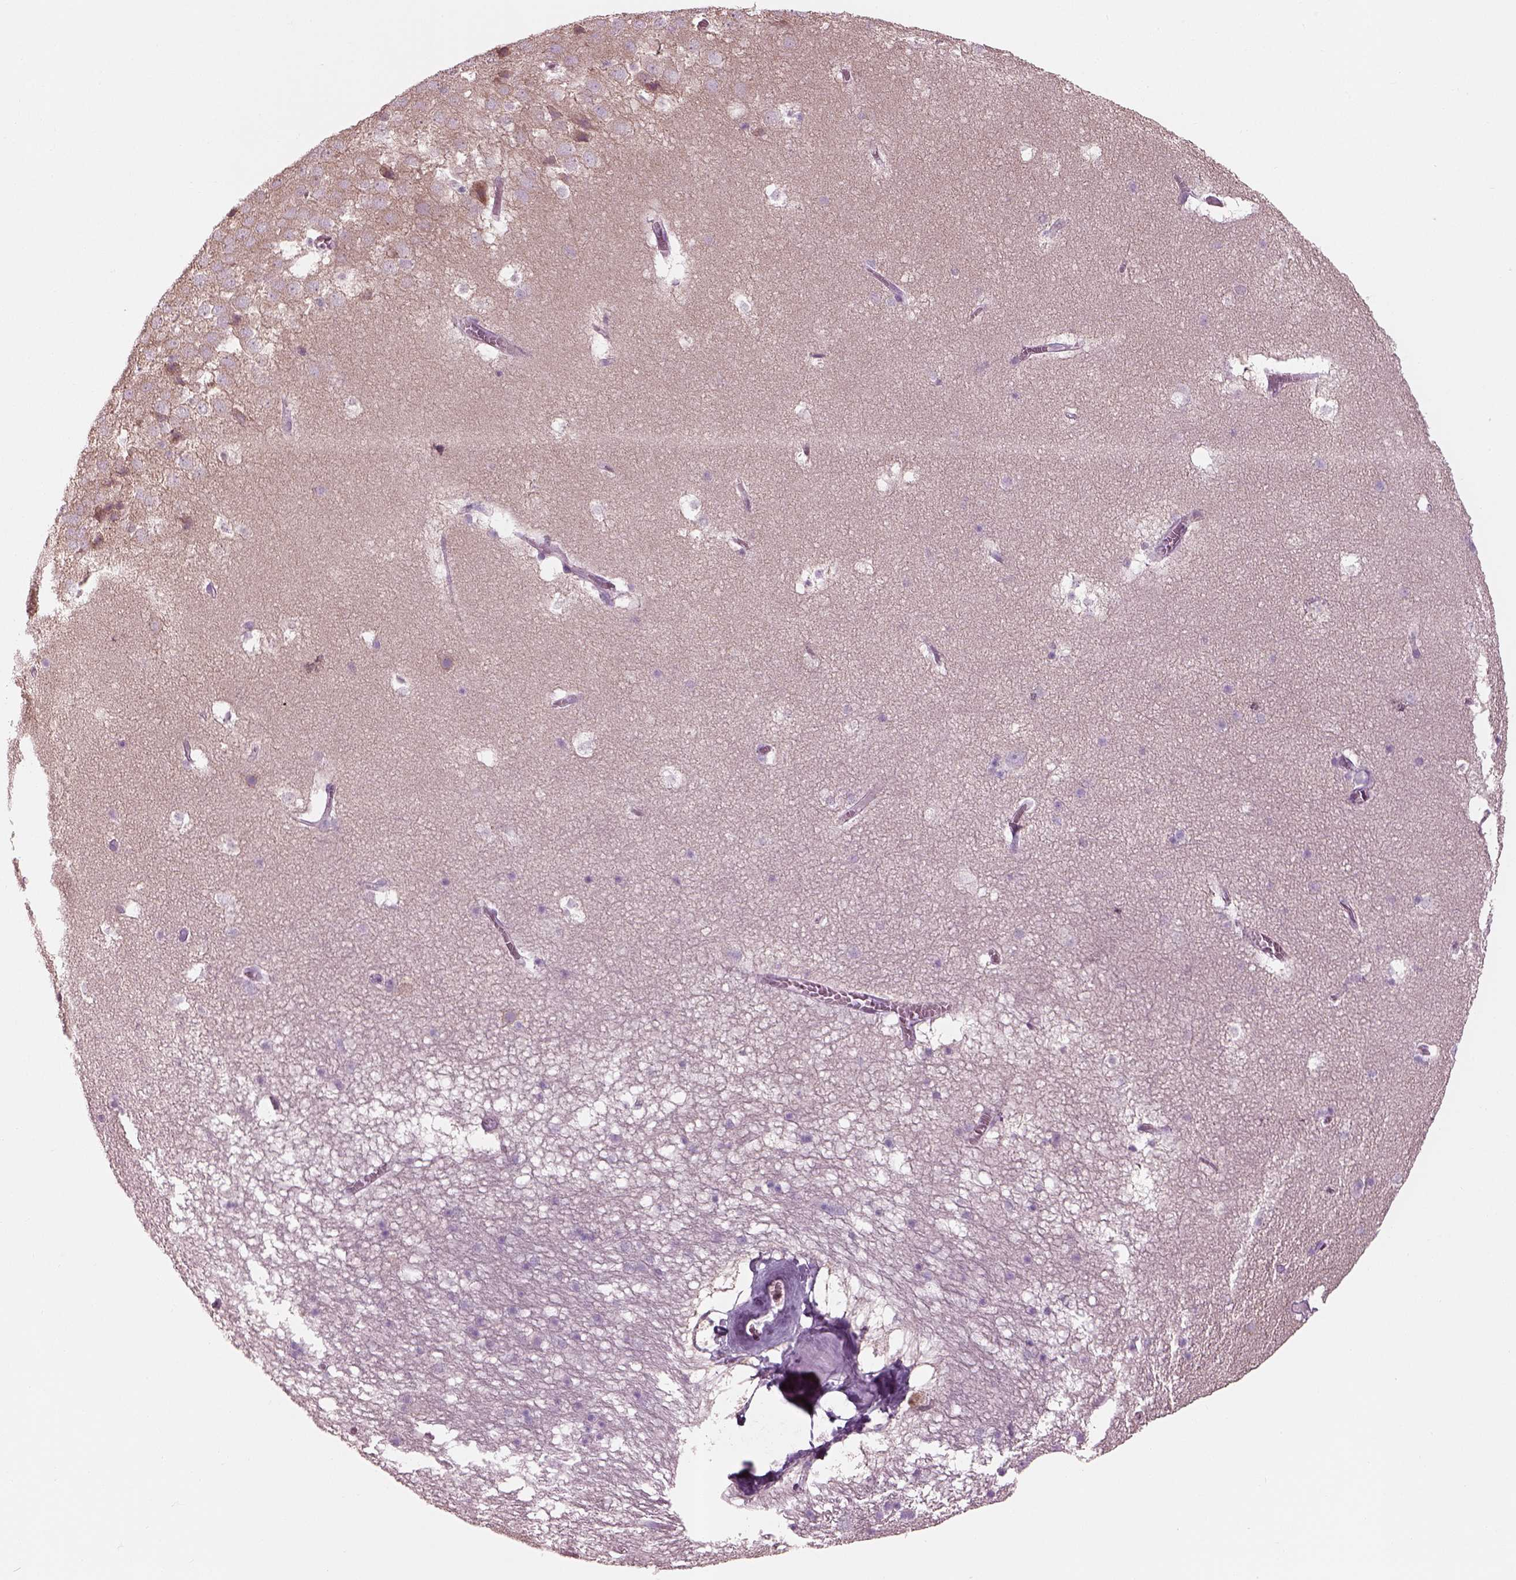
{"staining": {"intensity": "negative", "quantity": "none", "location": "none"}, "tissue": "hippocampus", "cell_type": "Glial cells", "image_type": "normal", "snomed": [{"axis": "morphology", "description": "Normal tissue, NOS"}, {"axis": "topography", "description": "Hippocampus"}], "caption": "Glial cells are negative for brown protein staining in benign hippocampus. (DAB (3,3'-diaminobenzidine) IHC visualized using brightfield microscopy, high magnification).", "gene": "SLC27A2", "patient": {"sex": "male", "age": 45}}